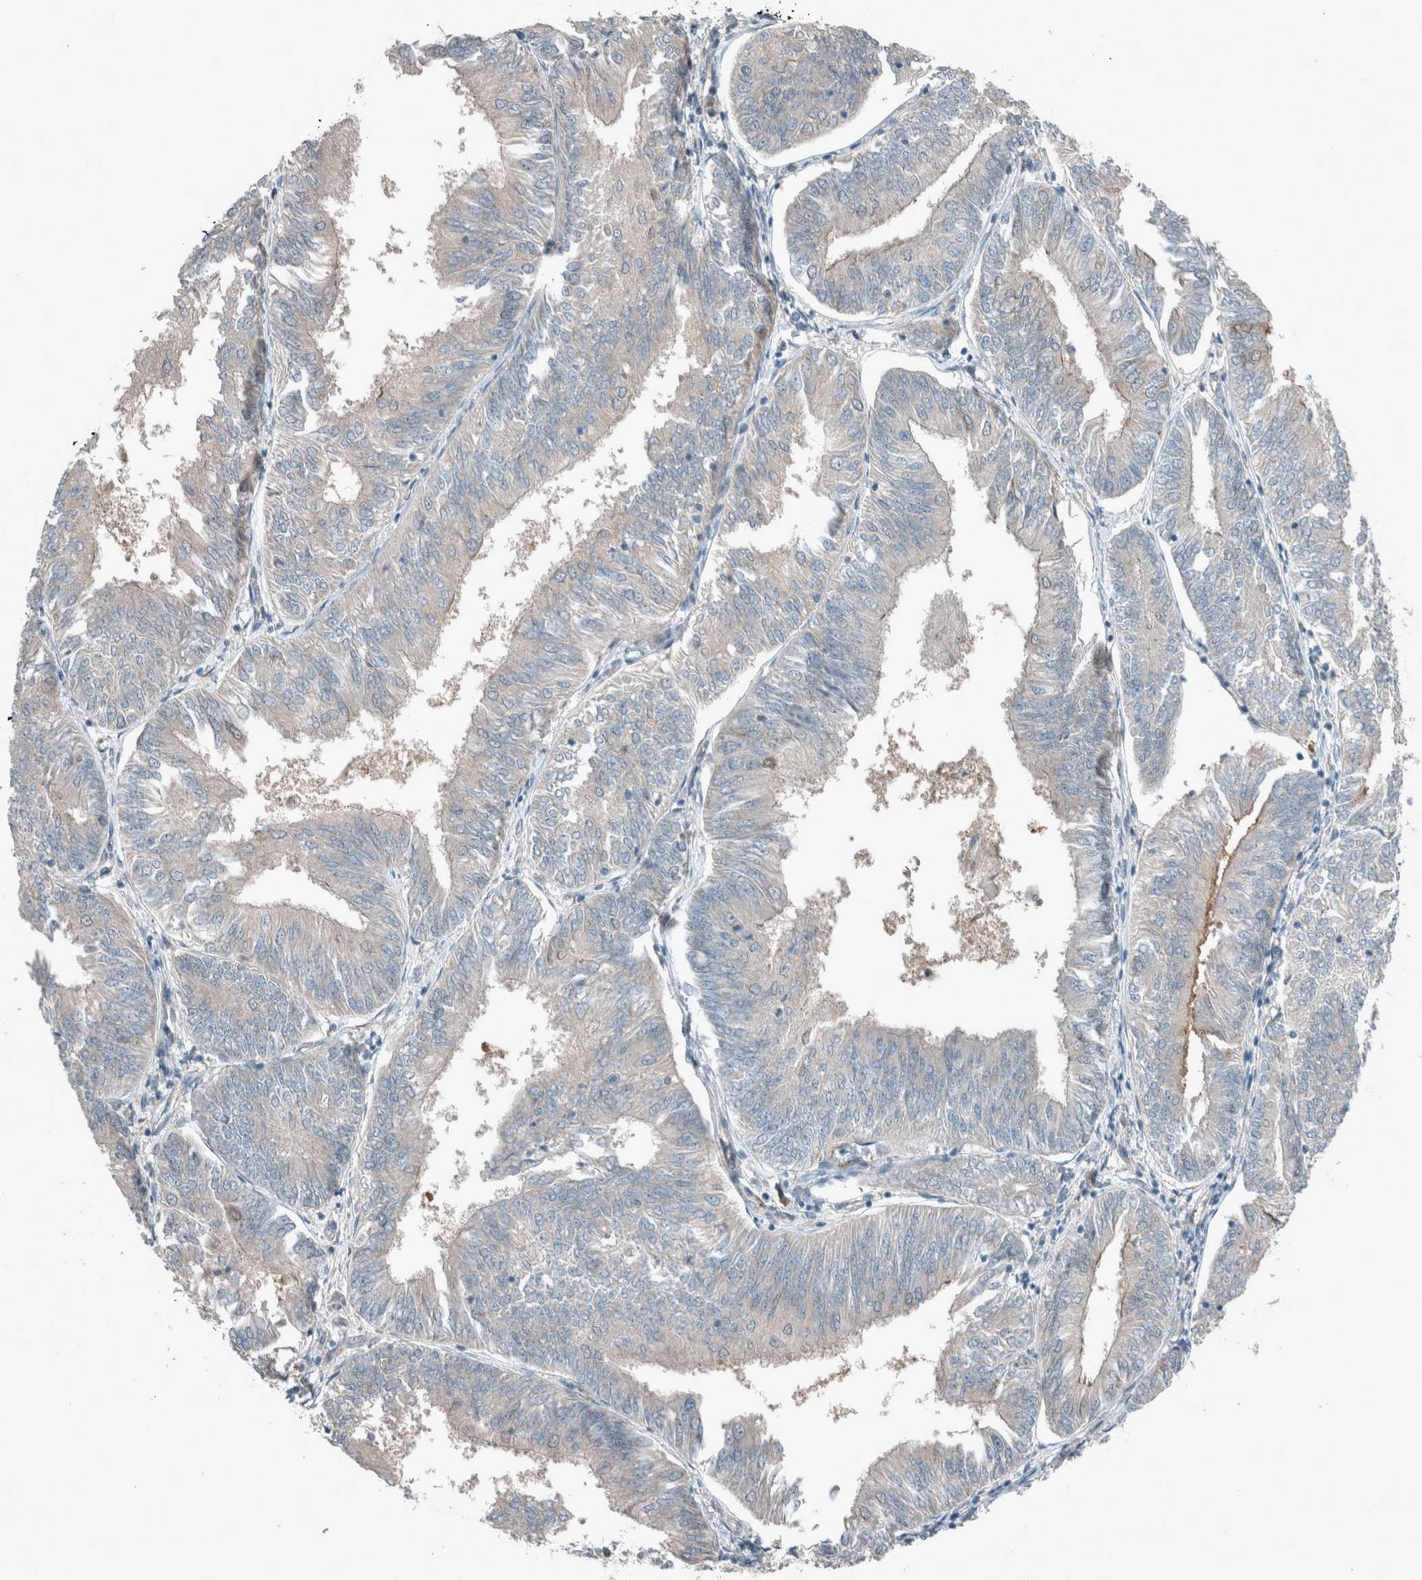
{"staining": {"intensity": "negative", "quantity": "none", "location": "none"}, "tissue": "endometrial cancer", "cell_type": "Tumor cells", "image_type": "cancer", "snomed": [{"axis": "morphology", "description": "Adenocarcinoma, NOS"}, {"axis": "topography", "description": "Endometrium"}], "caption": "Tumor cells are negative for brown protein staining in endometrial cancer (adenocarcinoma).", "gene": "RALGDS", "patient": {"sex": "female", "age": 58}}